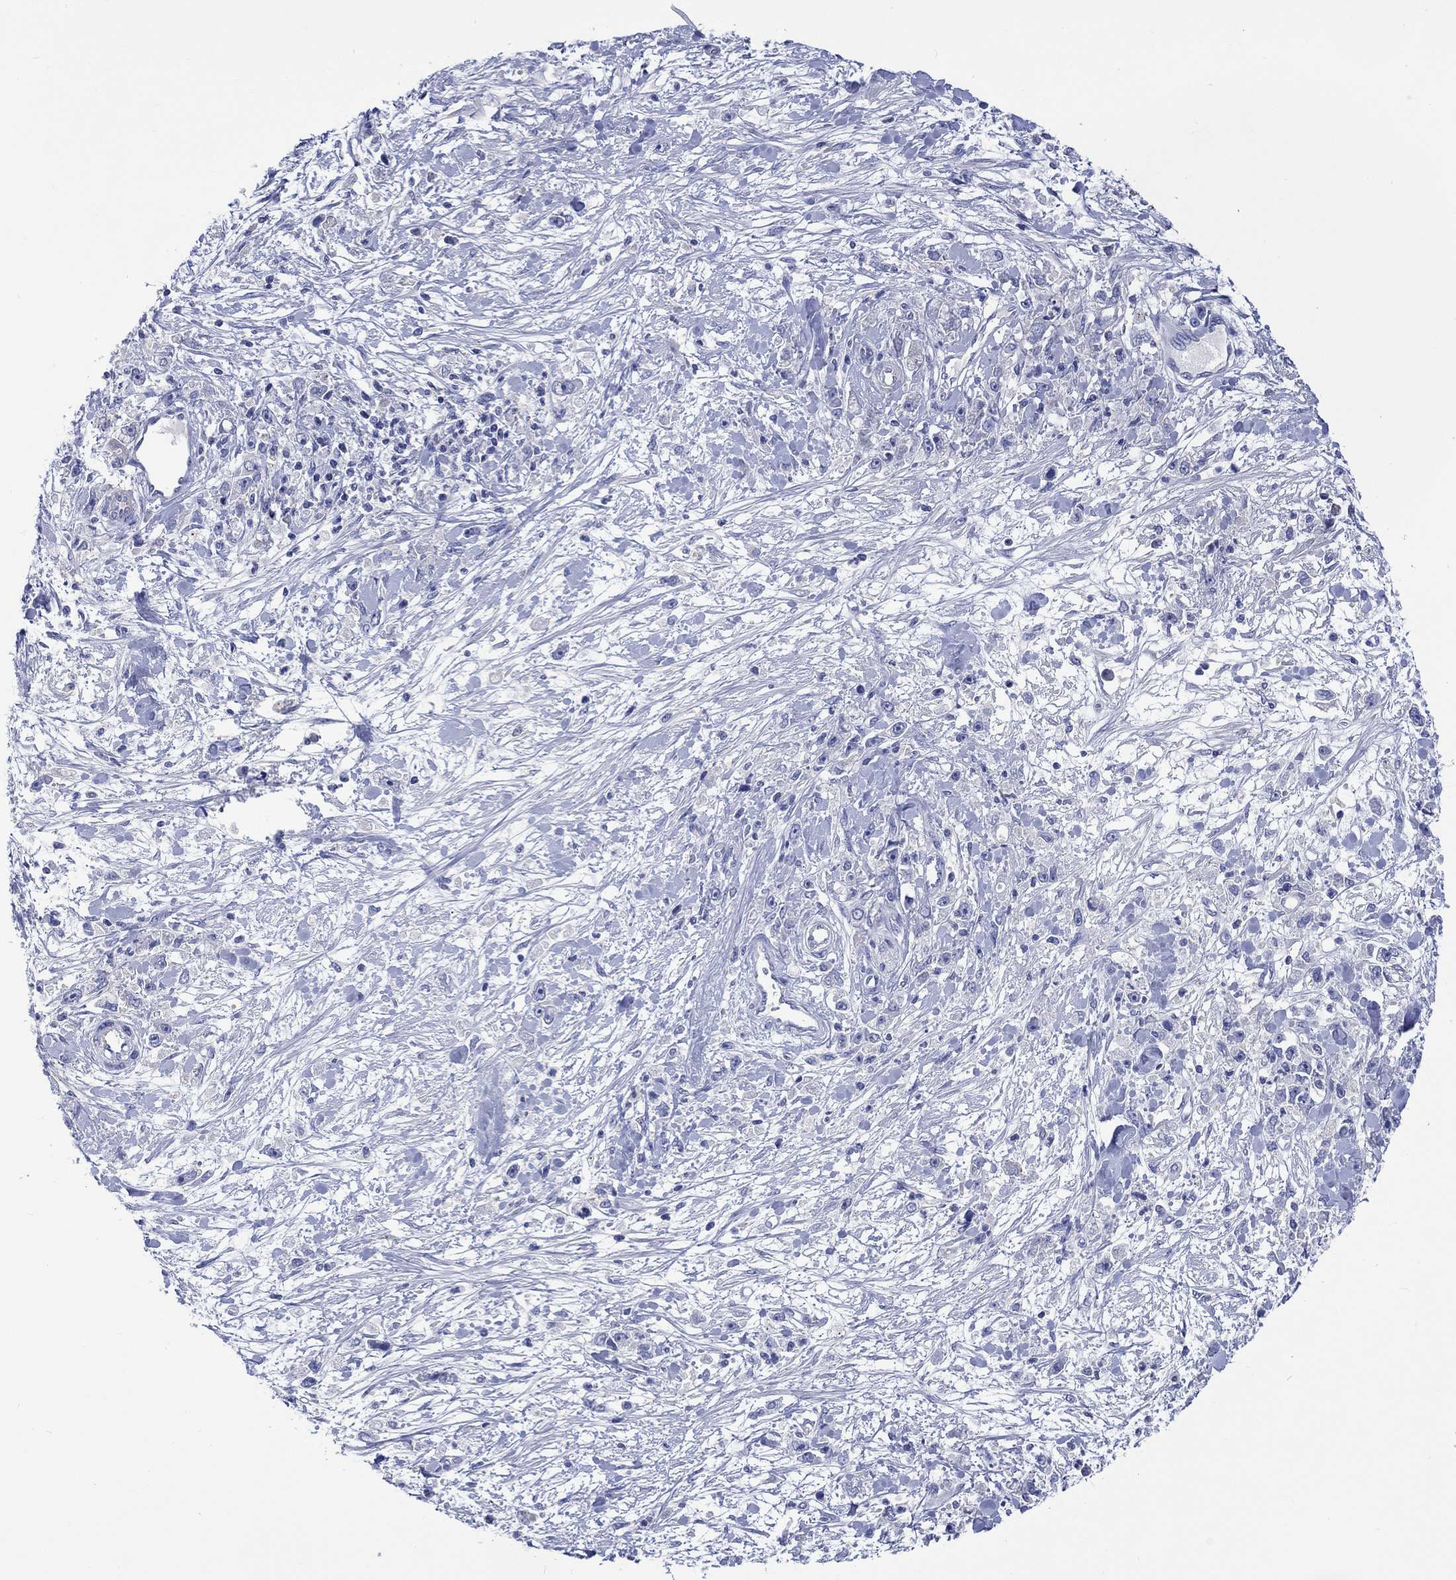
{"staining": {"intensity": "negative", "quantity": "none", "location": "none"}, "tissue": "stomach cancer", "cell_type": "Tumor cells", "image_type": "cancer", "snomed": [{"axis": "morphology", "description": "Adenocarcinoma, NOS"}, {"axis": "topography", "description": "Stomach"}], "caption": "There is no significant staining in tumor cells of adenocarcinoma (stomach). (DAB IHC visualized using brightfield microscopy, high magnification).", "gene": "TOMM20L", "patient": {"sex": "female", "age": 59}}